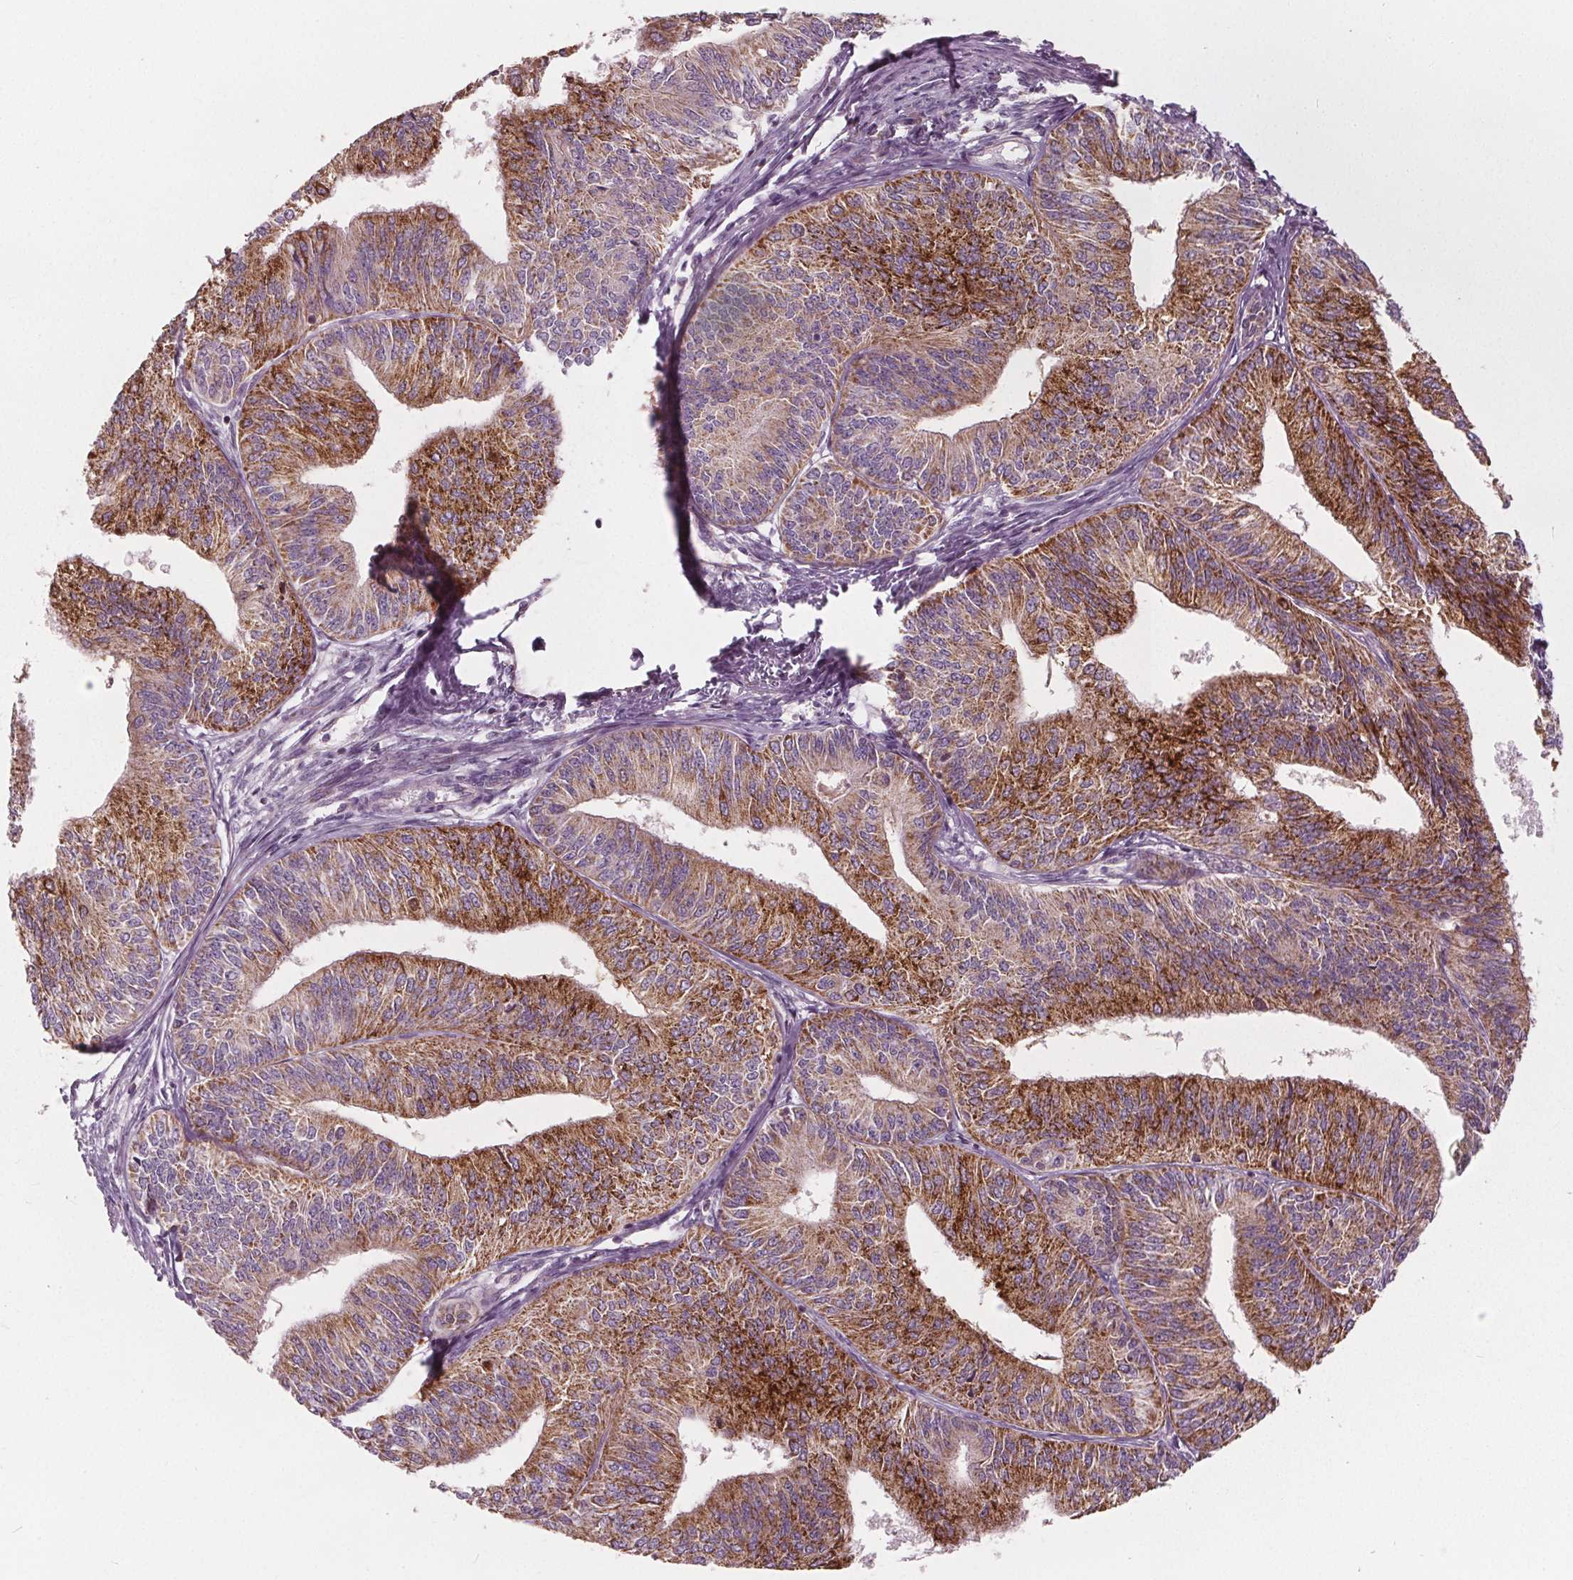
{"staining": {"intensity": "moderate", "quantity": ">75%", "location": "cytoplasmic/membranous"}, "tissue": "endometrial cancer", "cell_type": "Tumor cells", "image_type": "cancer", "snomed": [{"axis": "morphology", "description": "Adenocarcinoma, NOS"}, {"axis": "topography", "description": "Endometrium"}], "caption": "The image exhibits staining of endometrial cancer (adenocarcinoma), revealing moderate cytoplasmic/membranous protein expression (brown color) within tumor cells.", "gene": "ECI2", "patient": {"sex": "female", "age": 58}}